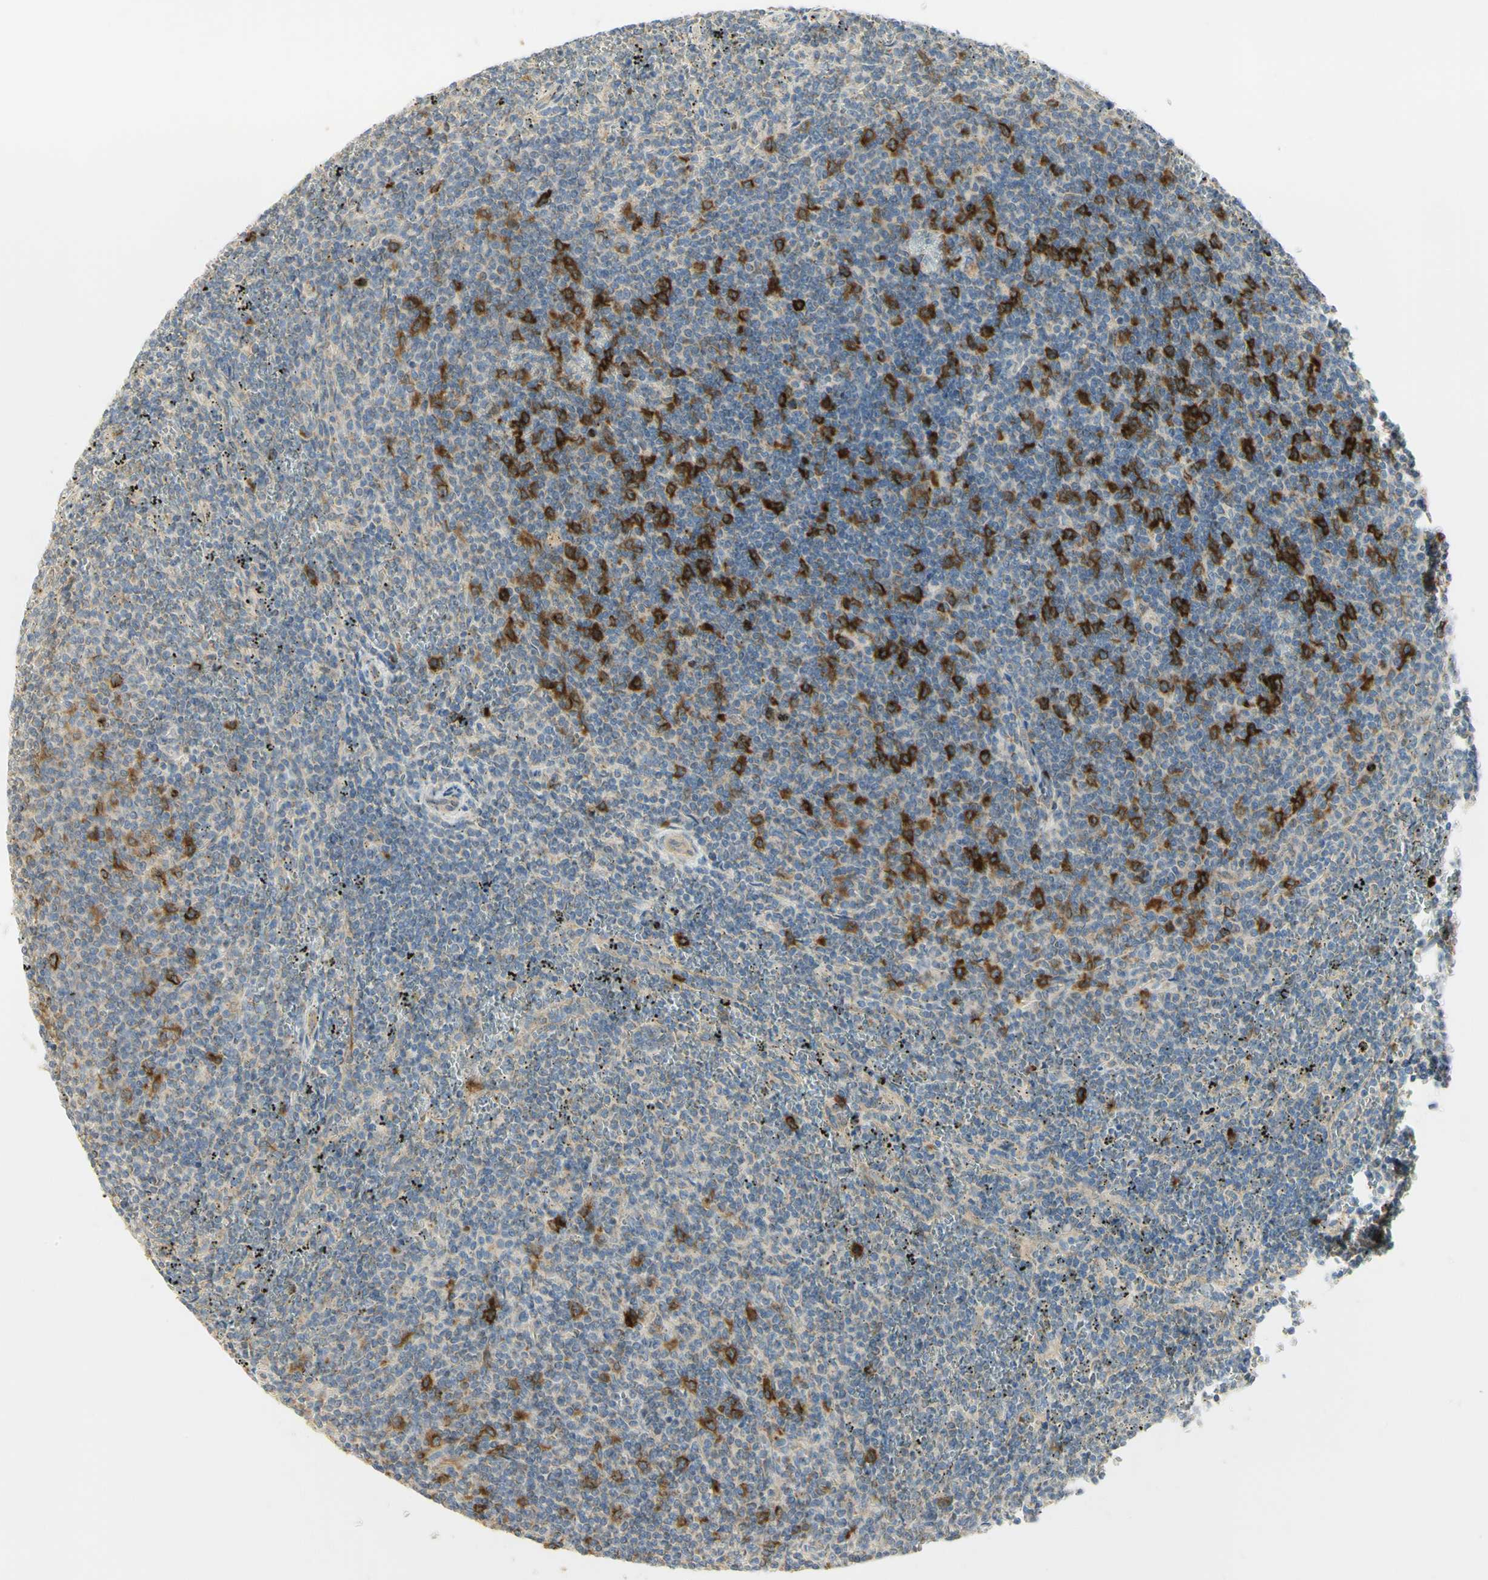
{"staining": {"intensity": "negative", "quantity": "none", "location": "none"}, "tissue": "lymphoma", "cell_type": "Tumor cells", "image_type": "cancer", "snomed": [{"axis": "morphology", "description": "Malignant lymphoma, non-Hodgkin's type, Low grade"}, {"axis": "topography", "description": "Spleen"}], "caption": "Photomicrograph shows no protein staining in tumor cells of lymphoma tissue.", "gene": "KIF11", "patient": {"sex": "female", "age": 50}}